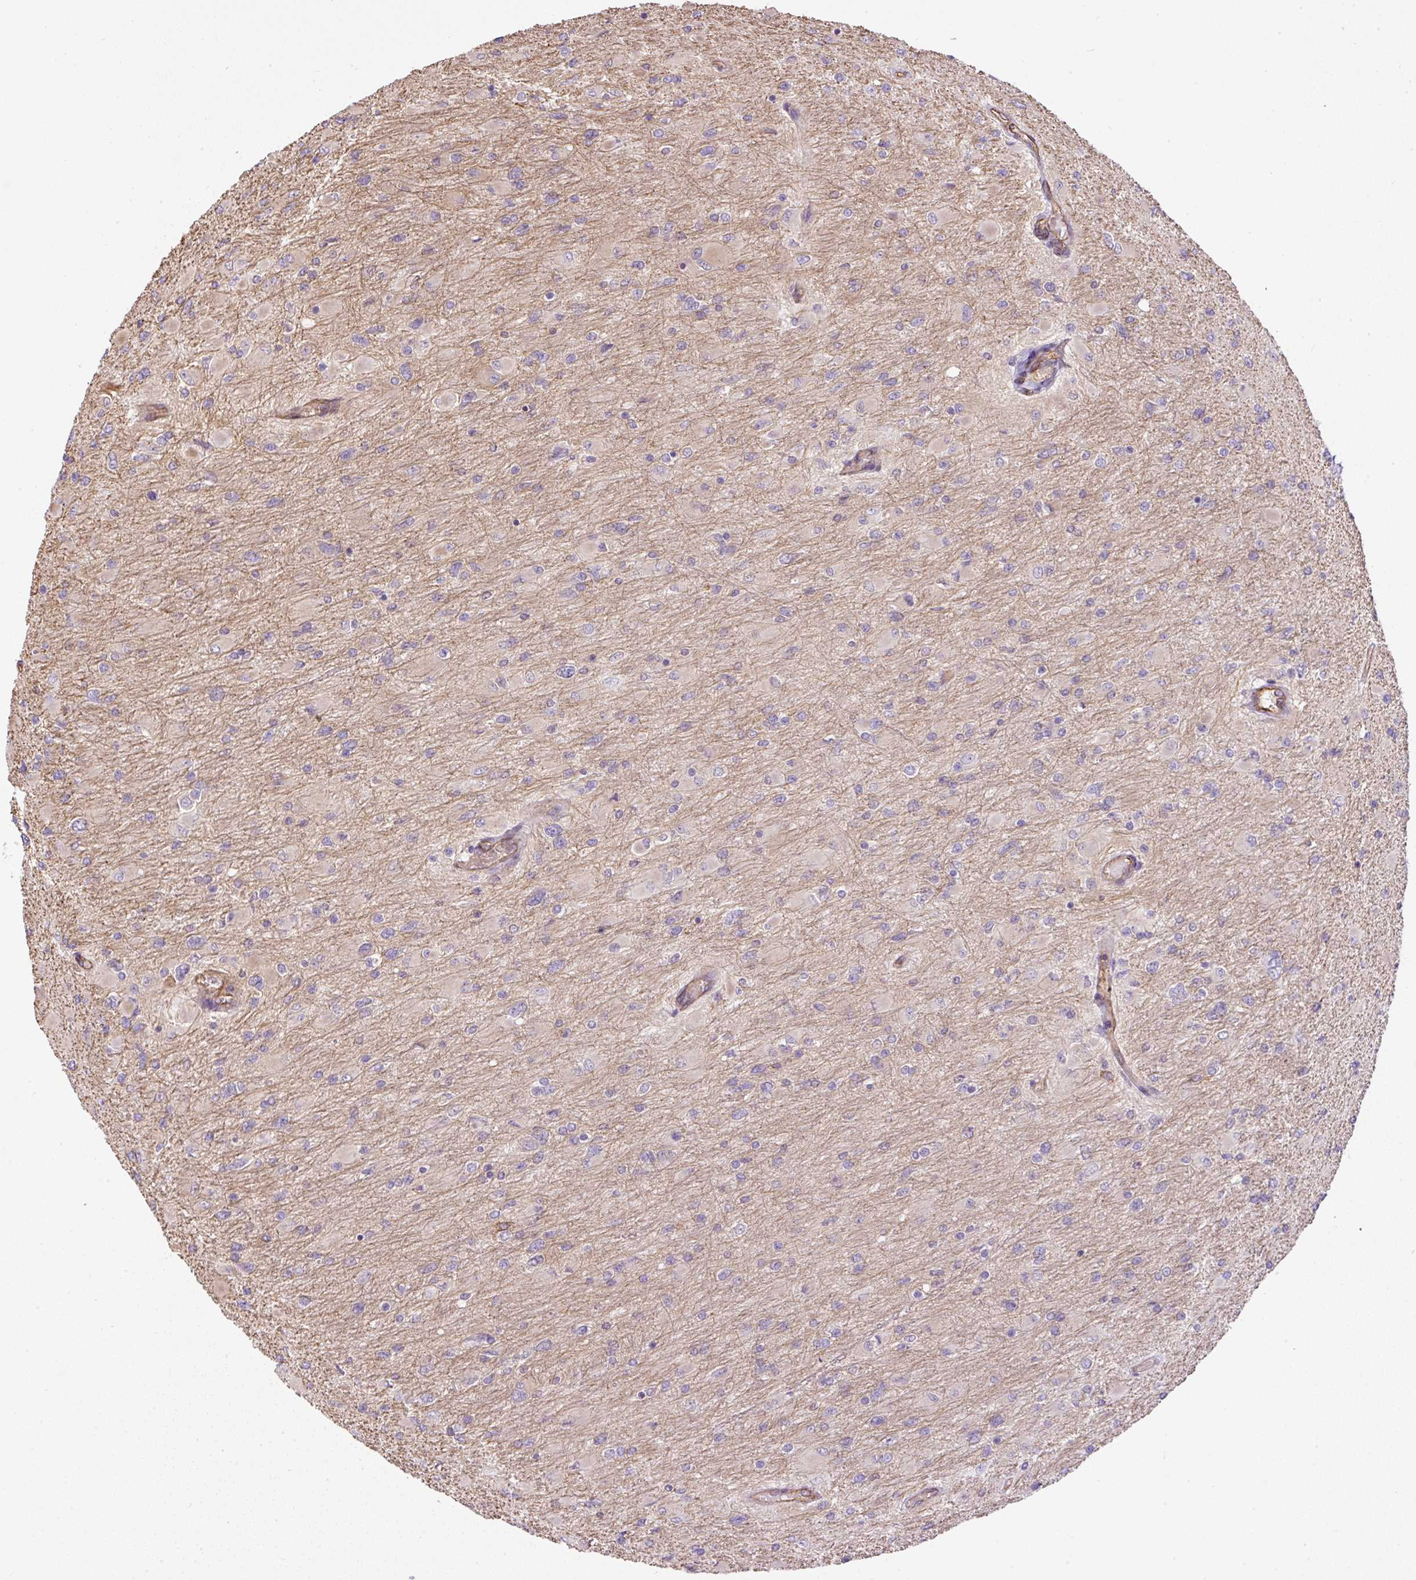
{"staining": {"intensity": "negative", "quantity": "none", "location": "none"}, "tissue": "glioma", "cell_type": "Tumor cells", "image_type": "cancer", "snomed": [{"axis": "morphology", "description": "Glioma, malignant, High grade"}, {"axis": "topography", "description": "Cerebral cortex"}], "caption": "A photomicrograph of human malignant high-grade glioma is negative for staining in tumor cells. (Immunohistochemistry (ihc), brightfield microscopy, high magnification).", "gene": "B3GALT5", "patient": {"sex": "female", "age": 36}}